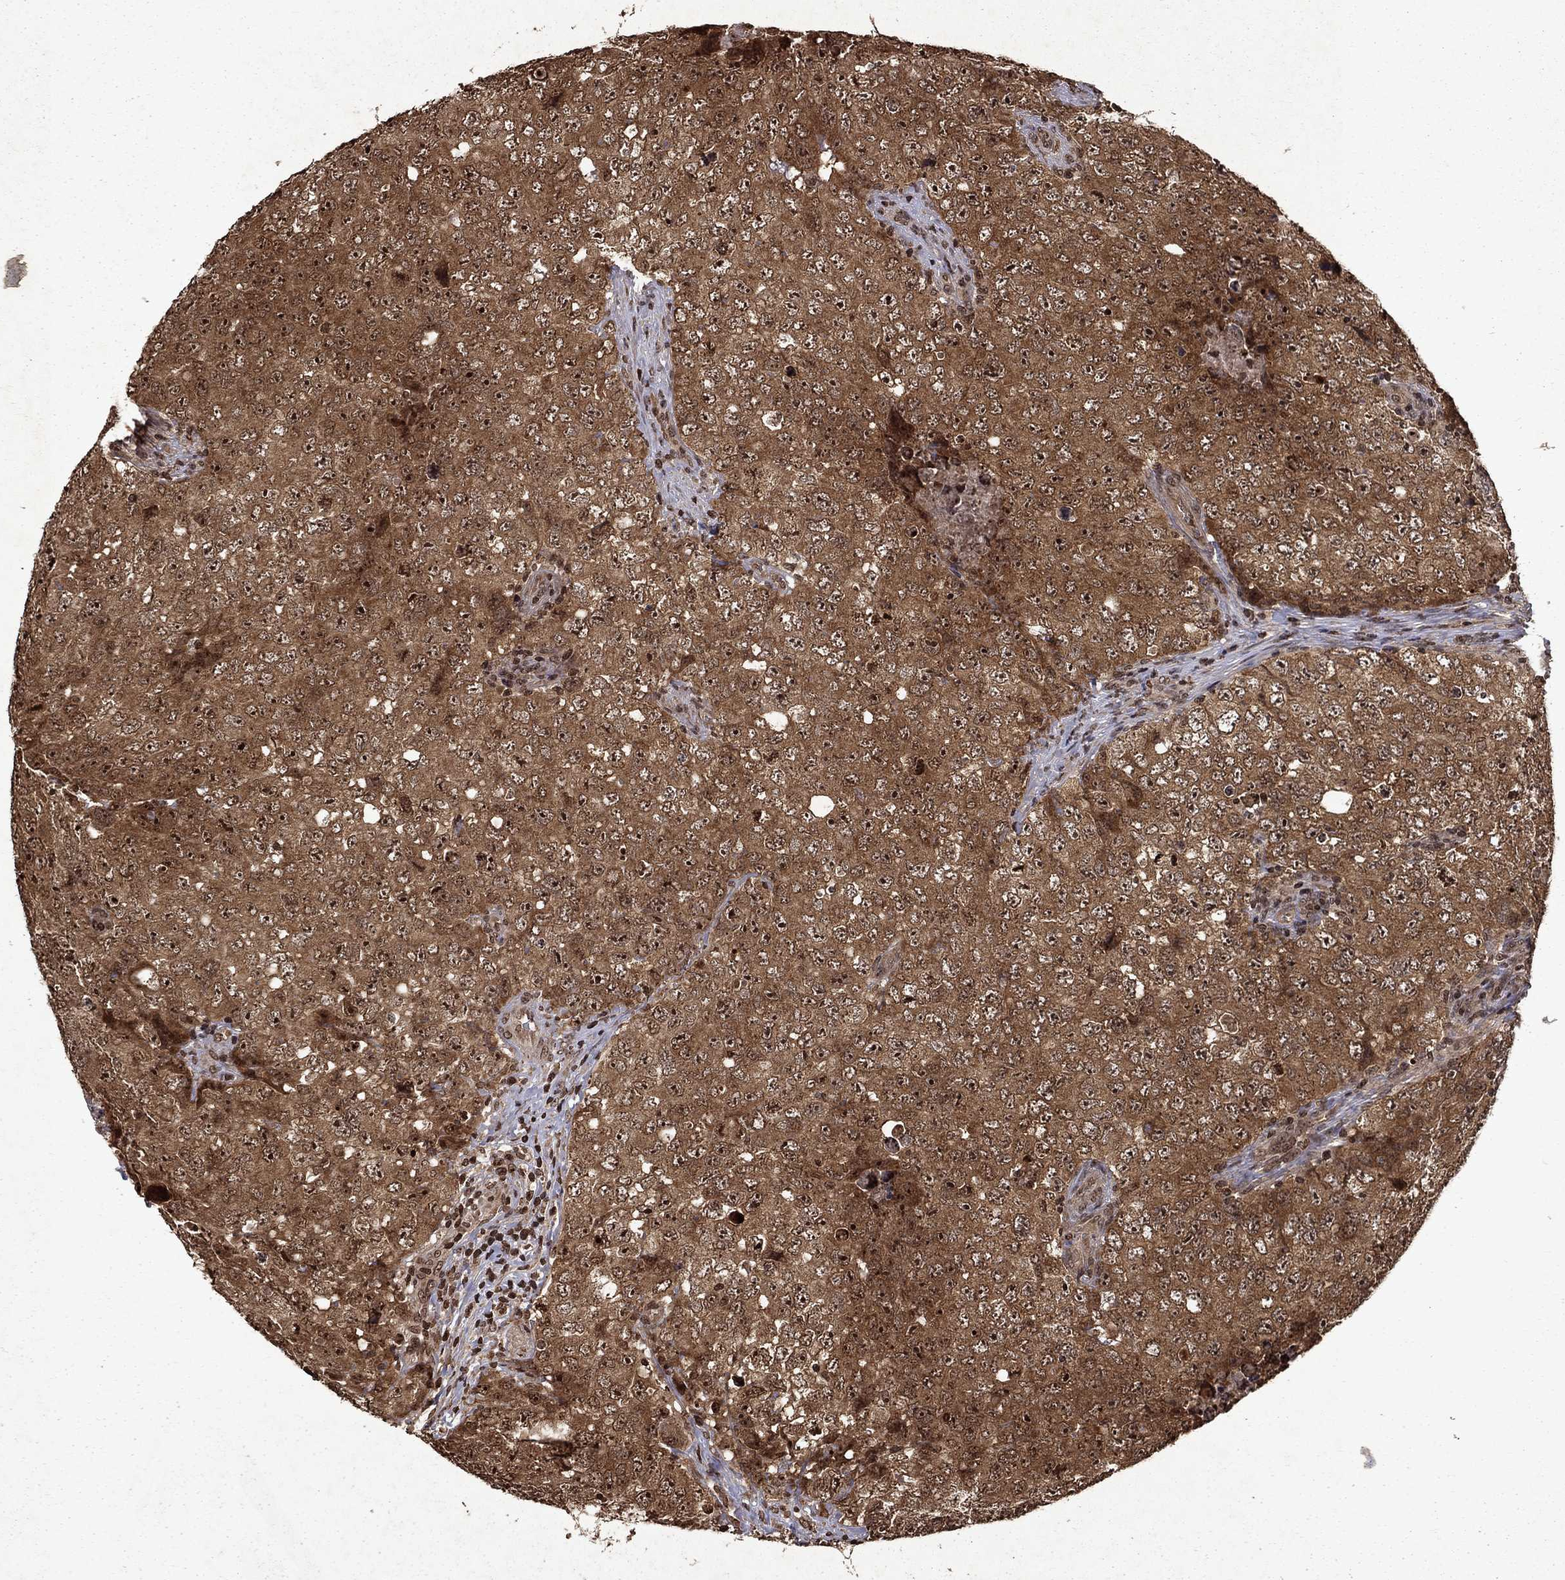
{"staining": {"intensity": "moderate", "quantity": ">75%", "location": "cytoplasmic/membranous"}, "tissue": "testis cancer", "cell_type": "Tumor cells", "image_type": "cancer", "snomed": [{"axis": "morphology", "description": "Seminoma, NOS"}, {"axis": "topography", "description": "Testis"}], "caption": "This photomicrograph reveals immunohistochemistry (IHC) staining of human testis cancer (seminoma), with medium moderate cytoplasmic/membranous positivity in about >75% of tumor cells.", "gene": "PIN4", "patient": {"sex": "male", "age": 34}}